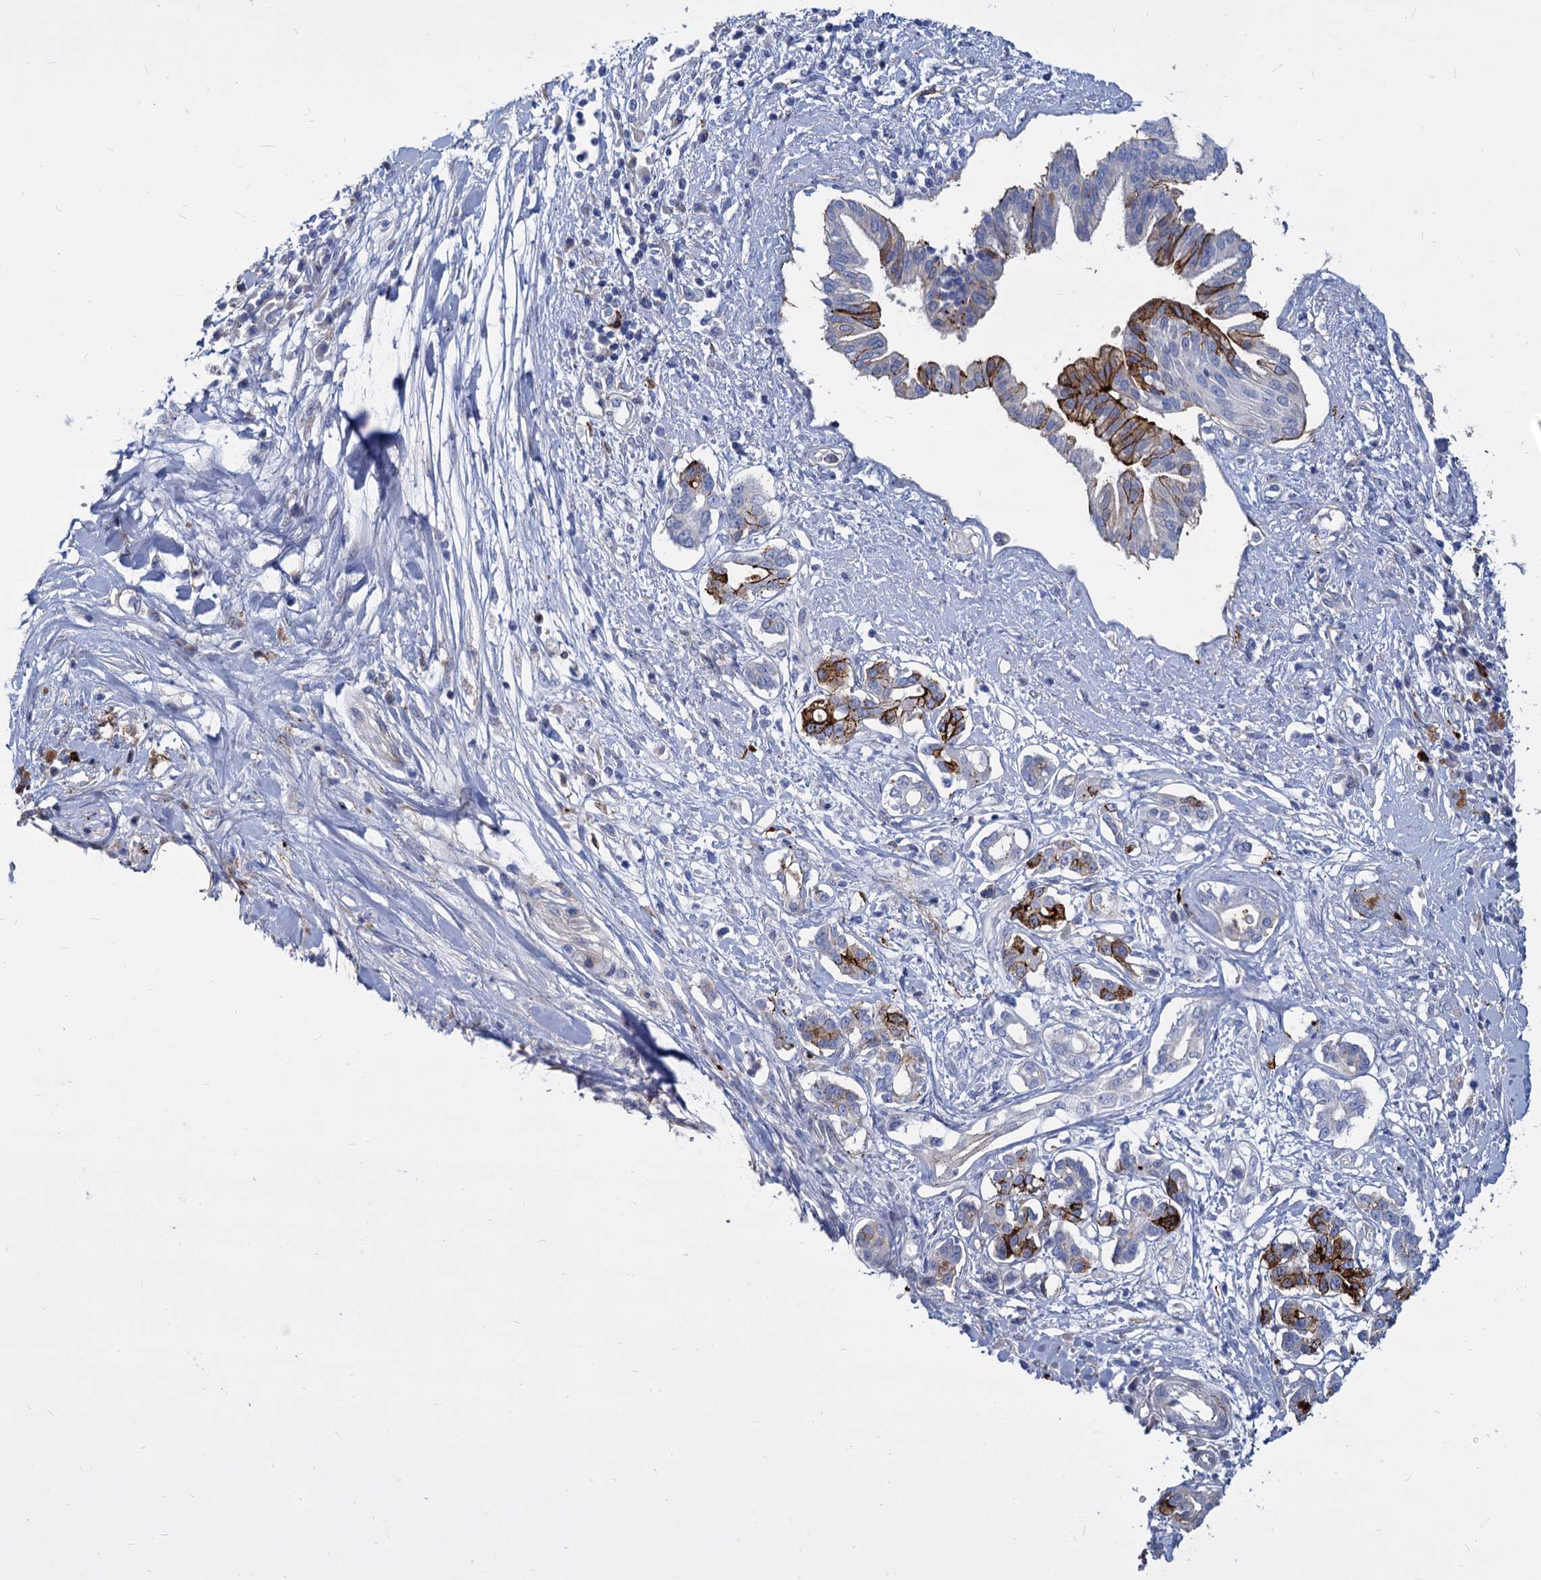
{"staining": {"intensity": "moderate", "quantity": "<25%", "location": "cytoplasmic/membranous"}, "tissue": "pancreatic cancer", "cell_type": "Tumor cells", "image_type": "cancer", "snomed": [{"axis": "morphology", "description": "Inflammation, NOS"}, {"axis": "morphology", "description": "Adenocarcinoma, NOS"}, {"axis": "topography", "description": "Pancreas"}], "caption": "Immunohistochemical staining of pancreatic cancer exhibits low levels of moderate cytoplasmic/membranous protein positivity in about <25% of tumor cells.", "gene": "TRIM77", "patient": {"sex": "female", "age": 56}}